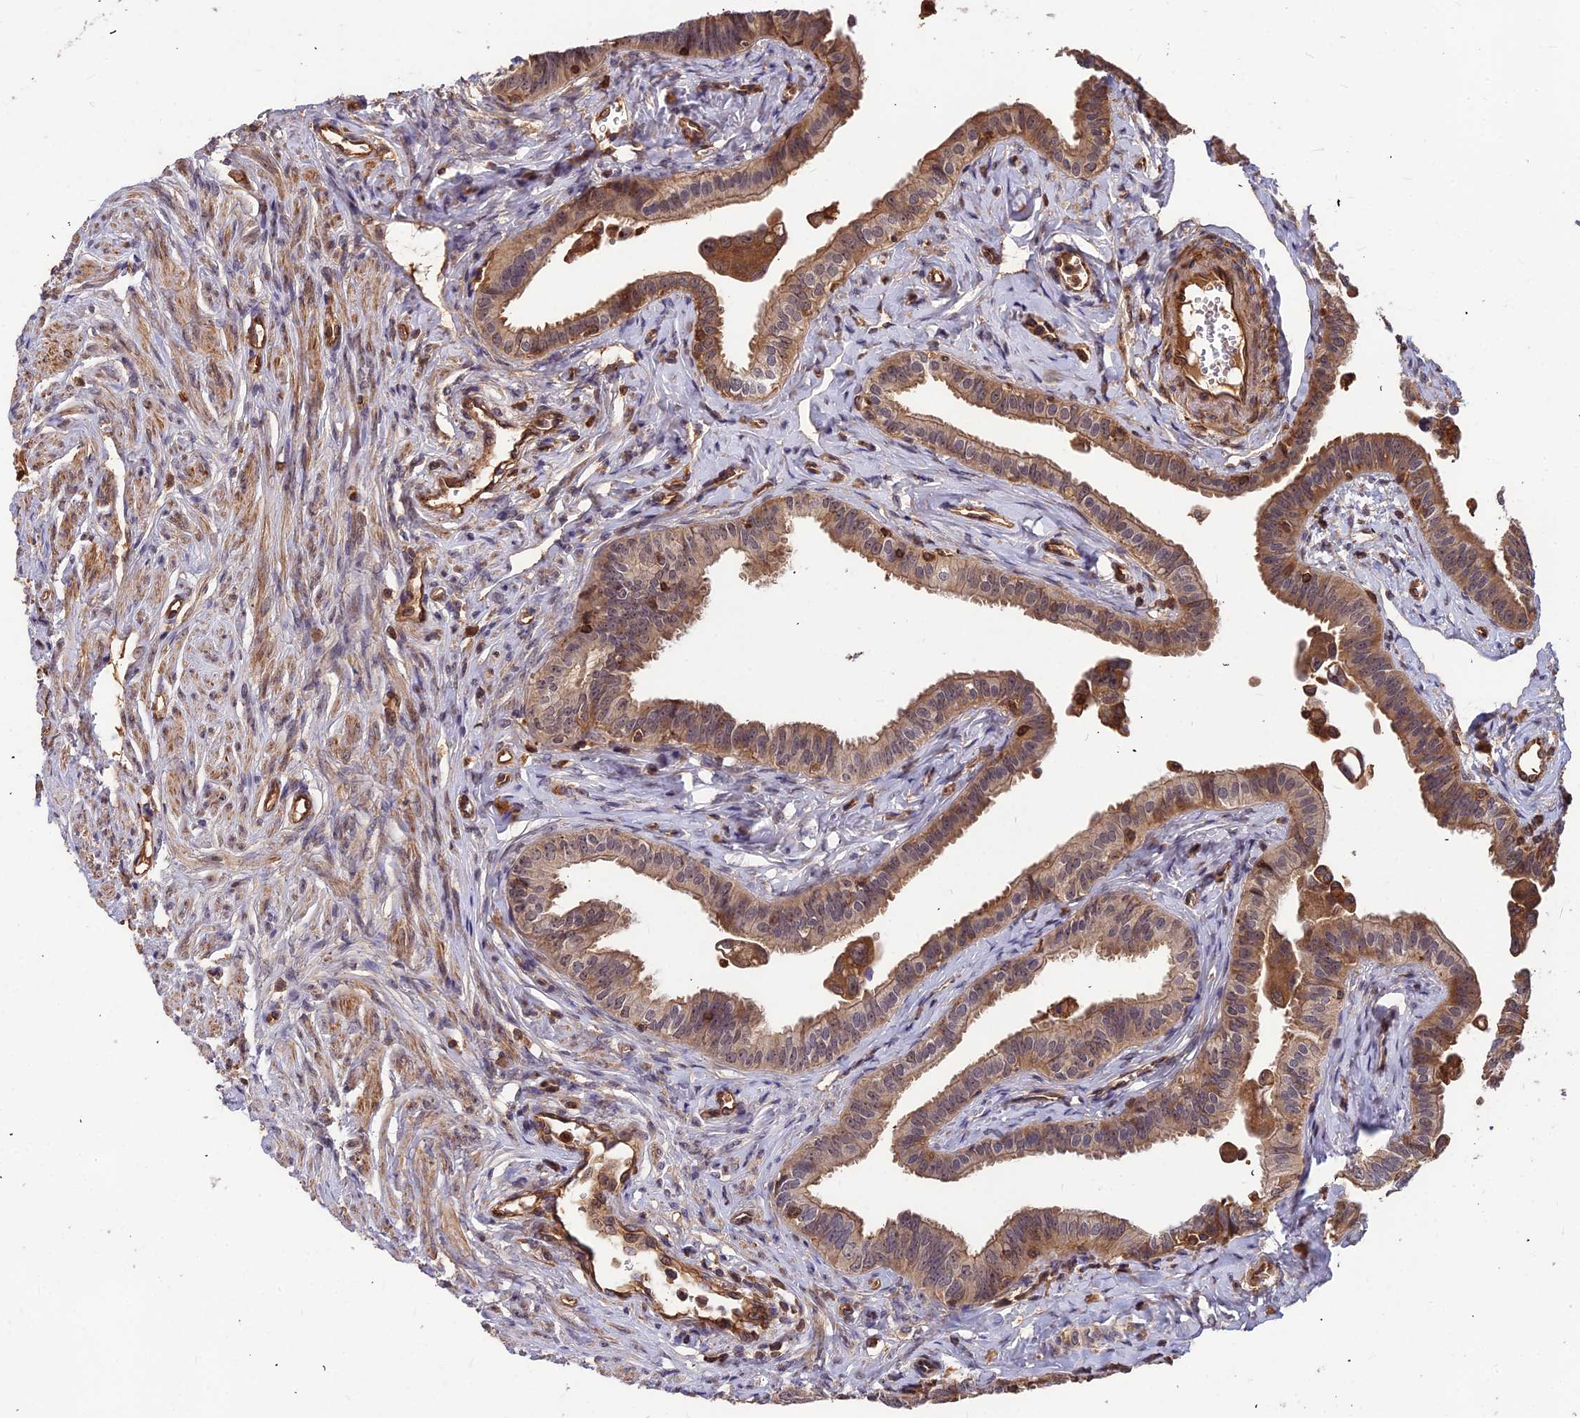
{"staining": {"intensity": "moderate", "quantity": ">75%", "location": "cytoplasmic/membranous,nuclear"}, "tissue": "fallopian tube", "cell_type": "Glandular cells", "image_type": "normal", "snomed": [{"axis": "morphology", "description": "Normal tissue, NOS"}, {"axis": "morphology", "description": "Carcinoma, NOS"}, {"axis": "topography", "description": "Fallopian tube"}, {"axis": "topography", "description": "Ovary"}], "caption": "This is an image of immunohistochemistry staining of benign fallopian tube, which shows moderate positivity in the cytoplasmic/membranous,nuclear of glandular cells.", "gene": "ZNF467", "patient": {"sex": "female", "age": 59}}